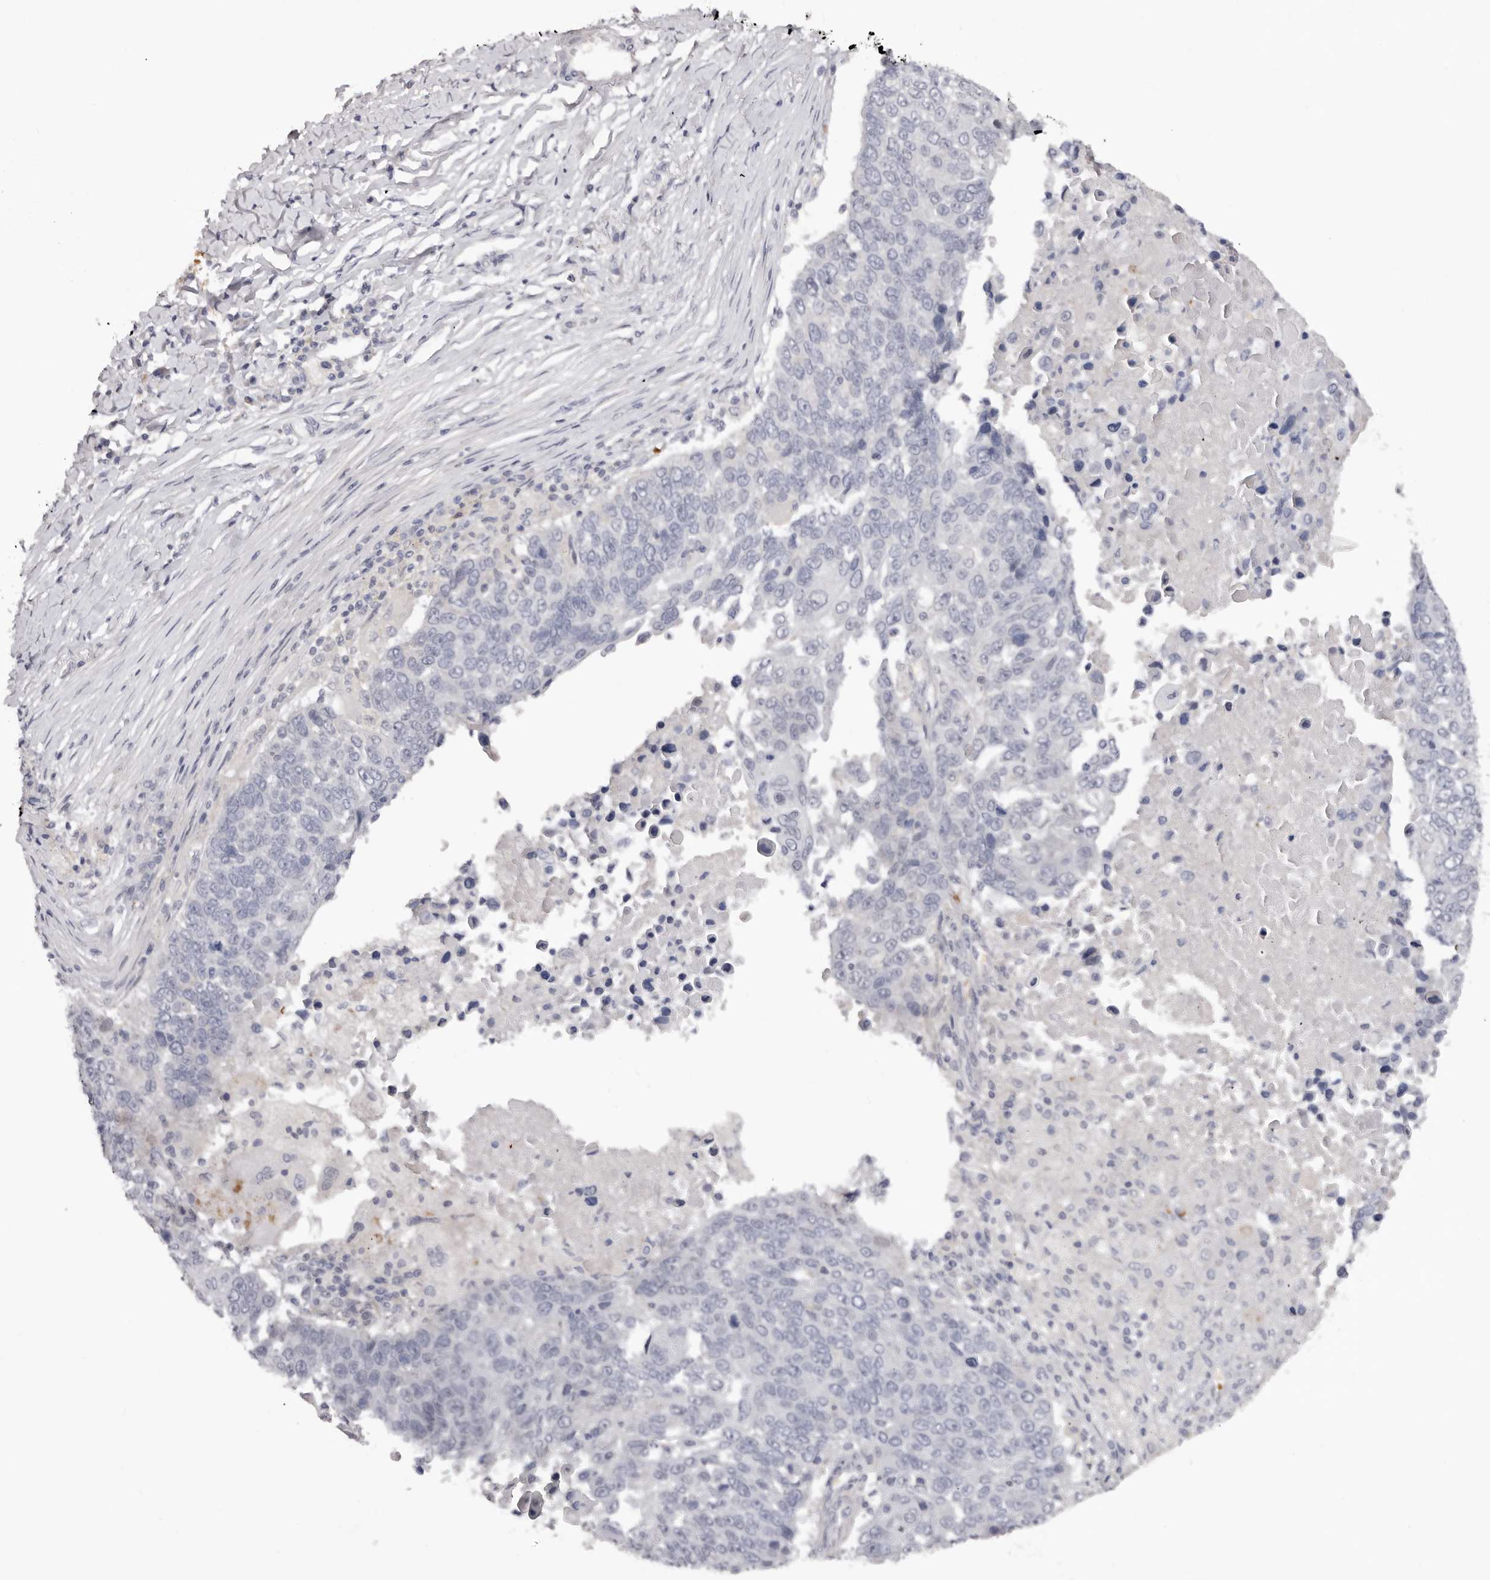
{"staining": {"intensity": "negative", "quantity": "none", "location": "none"}, "tissue": "lung cancer", "cell_type": "Tumor cells", "image_type": "cancer", "snomed": [{"axis": "morphology", "description": "Squamous cell carcinoma, NOS"}, {"axis": "topography", "description": "Lung"}], "caption": "There is no significant positivity in tumor cells of lung cancer (squamous cell carcinoma). (Immunohistochemistry (ihc), brightfield microscopy, high magnification).", "gene": "TNR", "patient": {"sex": "male", "age": 66}}